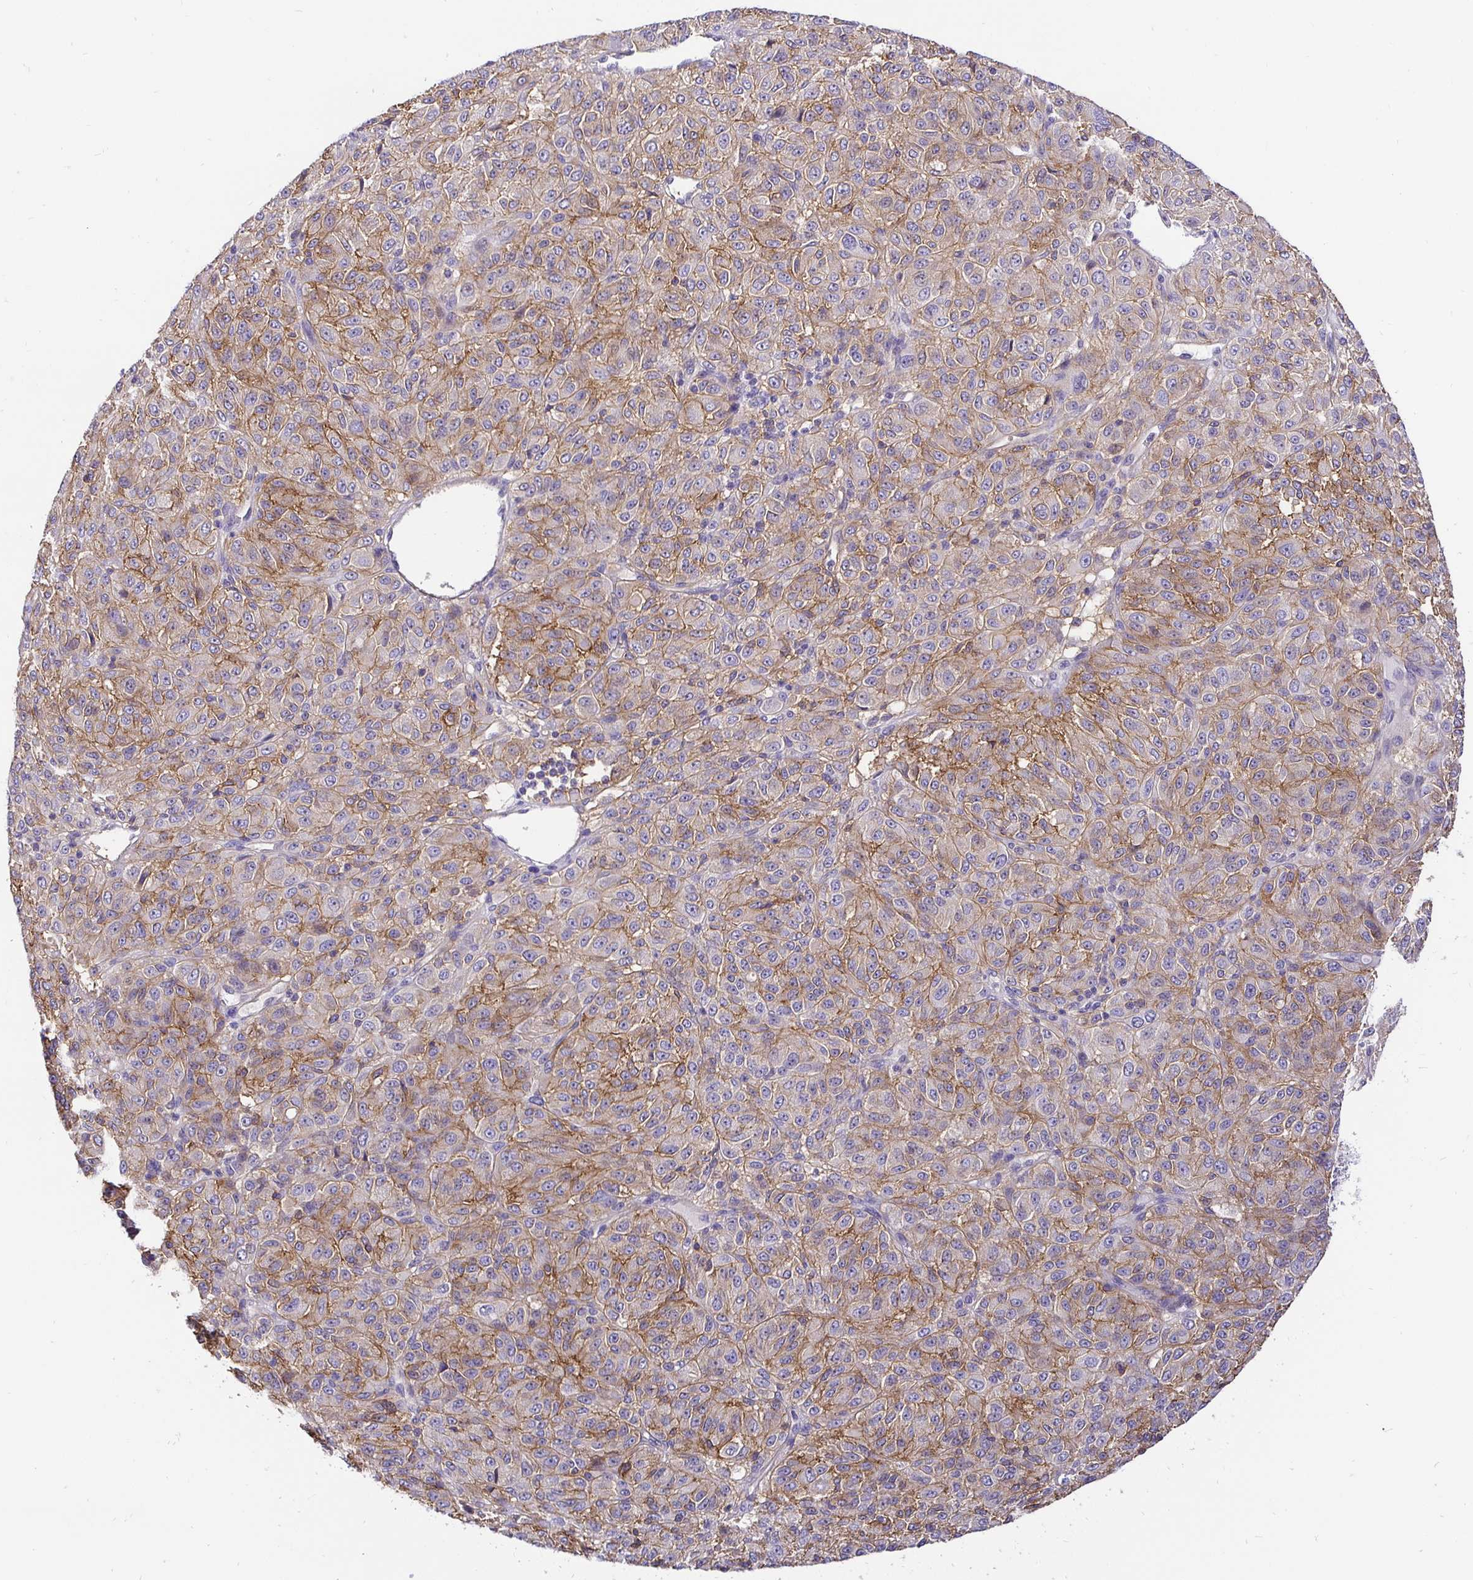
{"staining": {"intensity": "weak", "quantity": "25%-75%", "location": "cytoplasmic/membranous"}, "tissue": "melanoma", "cell_type": "Tumor cells", "image_type": "cancer", "snomed": [{"axis": "morphology", "description": "Malignant melanoma, Metastatic site"}, {"axis": "topography", "description": "Brain"}], "caption": "Malignant melanoma (metastatic site) stained with IHC shows weak cytoplasmic/membranous positivity in about 25%-75% of tumor cells. (brown staining indicates protein expression, while blue staining denotes nuclei).", "gene": "SLC9A1", "patient": {"sex": "female", "age": 56}}